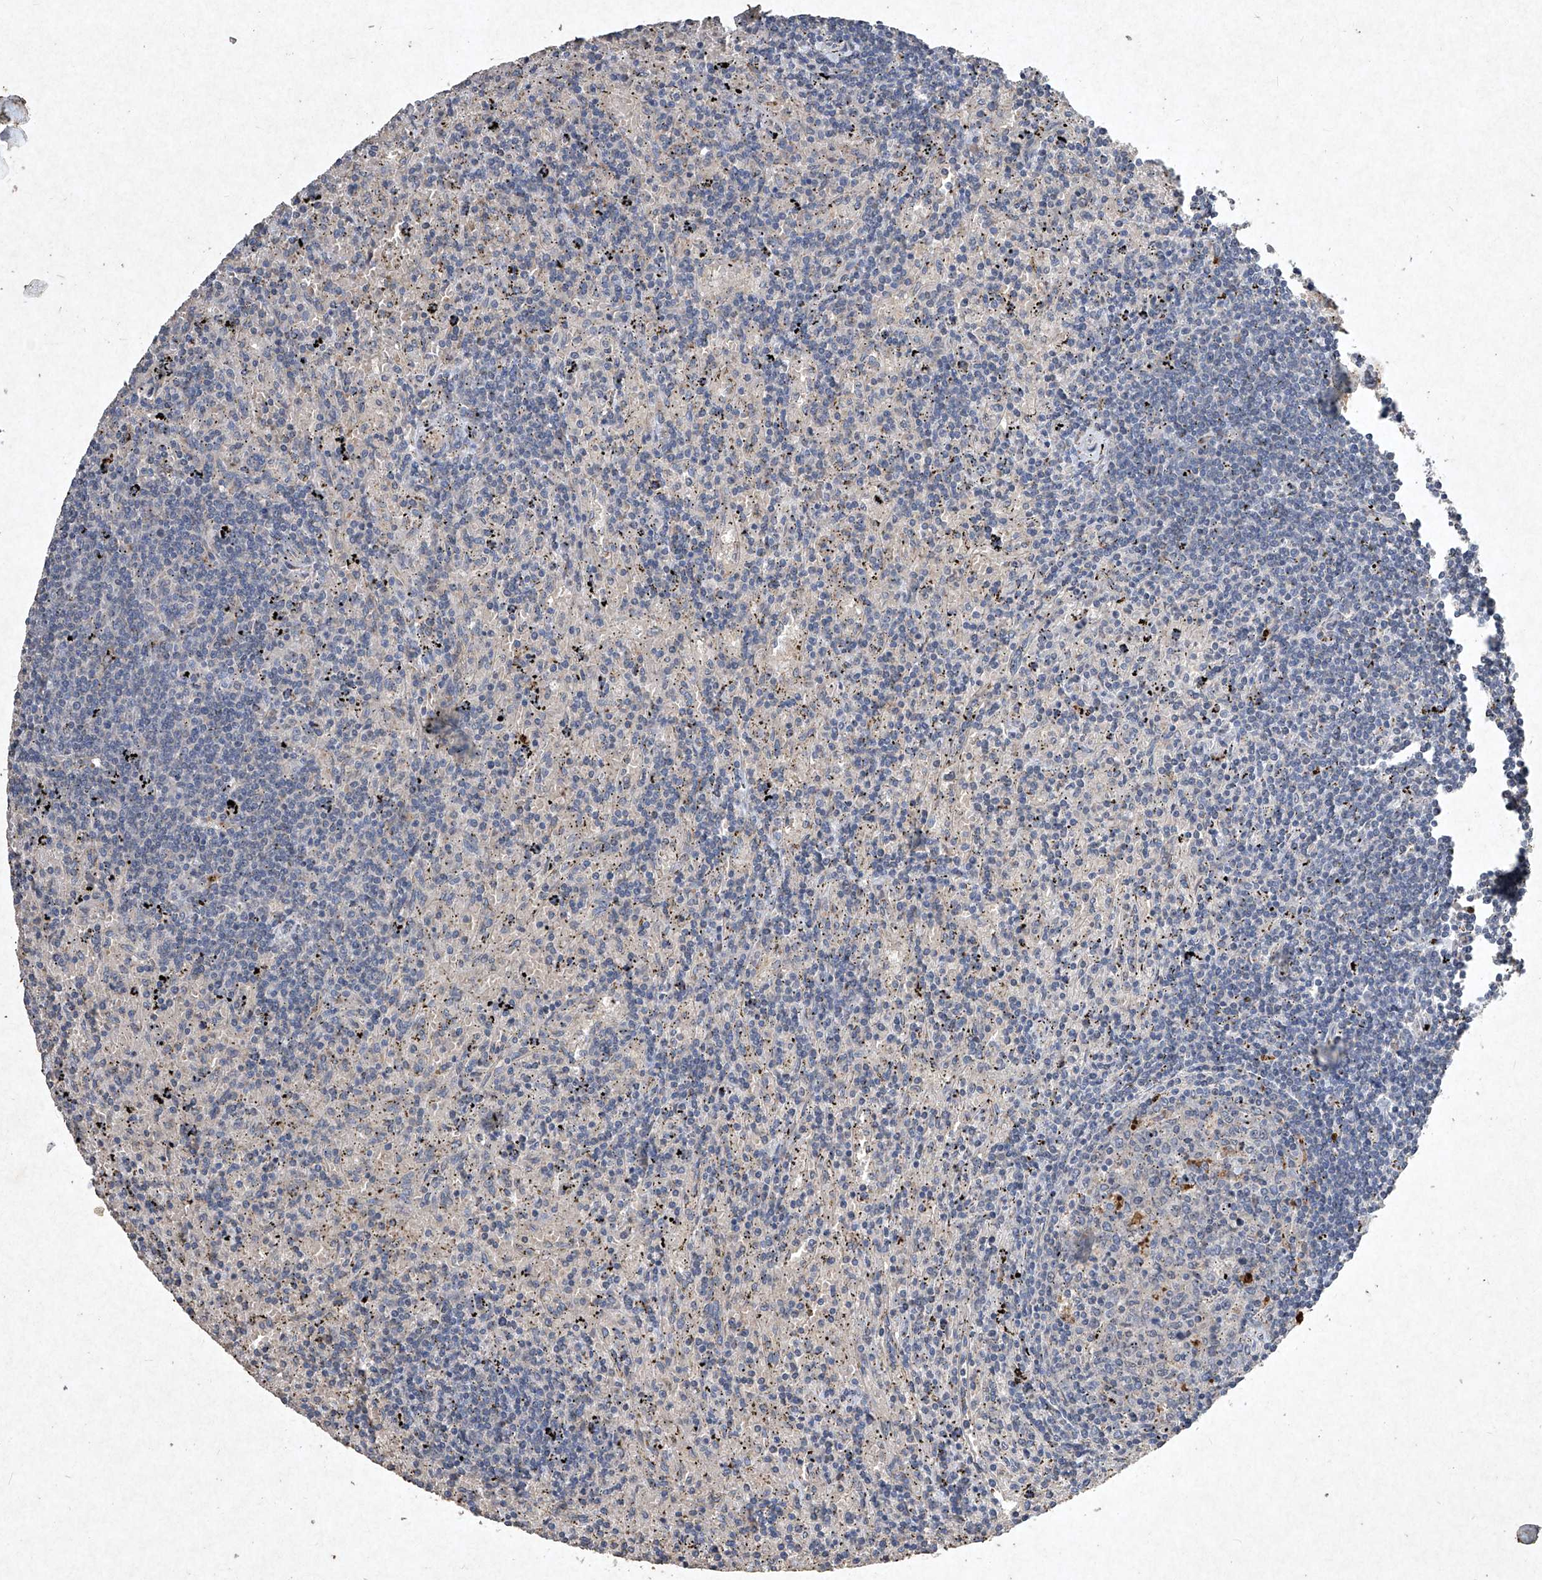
{"staining": {"intensity": "moderate", "quantity": "<25%", "location": "cytoplasmic/membranous"}, "tissue": "lymphoma", "cell_type": "Tumor cells", "image_type": "cancer", "snomed": [{"axis": "morphology", "description": "Malignant lymphoma, non-Hodgkin's type, Low grade"}, {"axis": "topography", "description": "Spleen"}], "caption": "Protein staining by immunohistochemistry (IHC) reveals moderate cytoplasmic/membranous positivity in about <25% of tumor cells in low-grade malignant lymphoma, non-Hodgkin's type.", "gene": "MED16", "patient": {"sex": "male", "age": 76}}